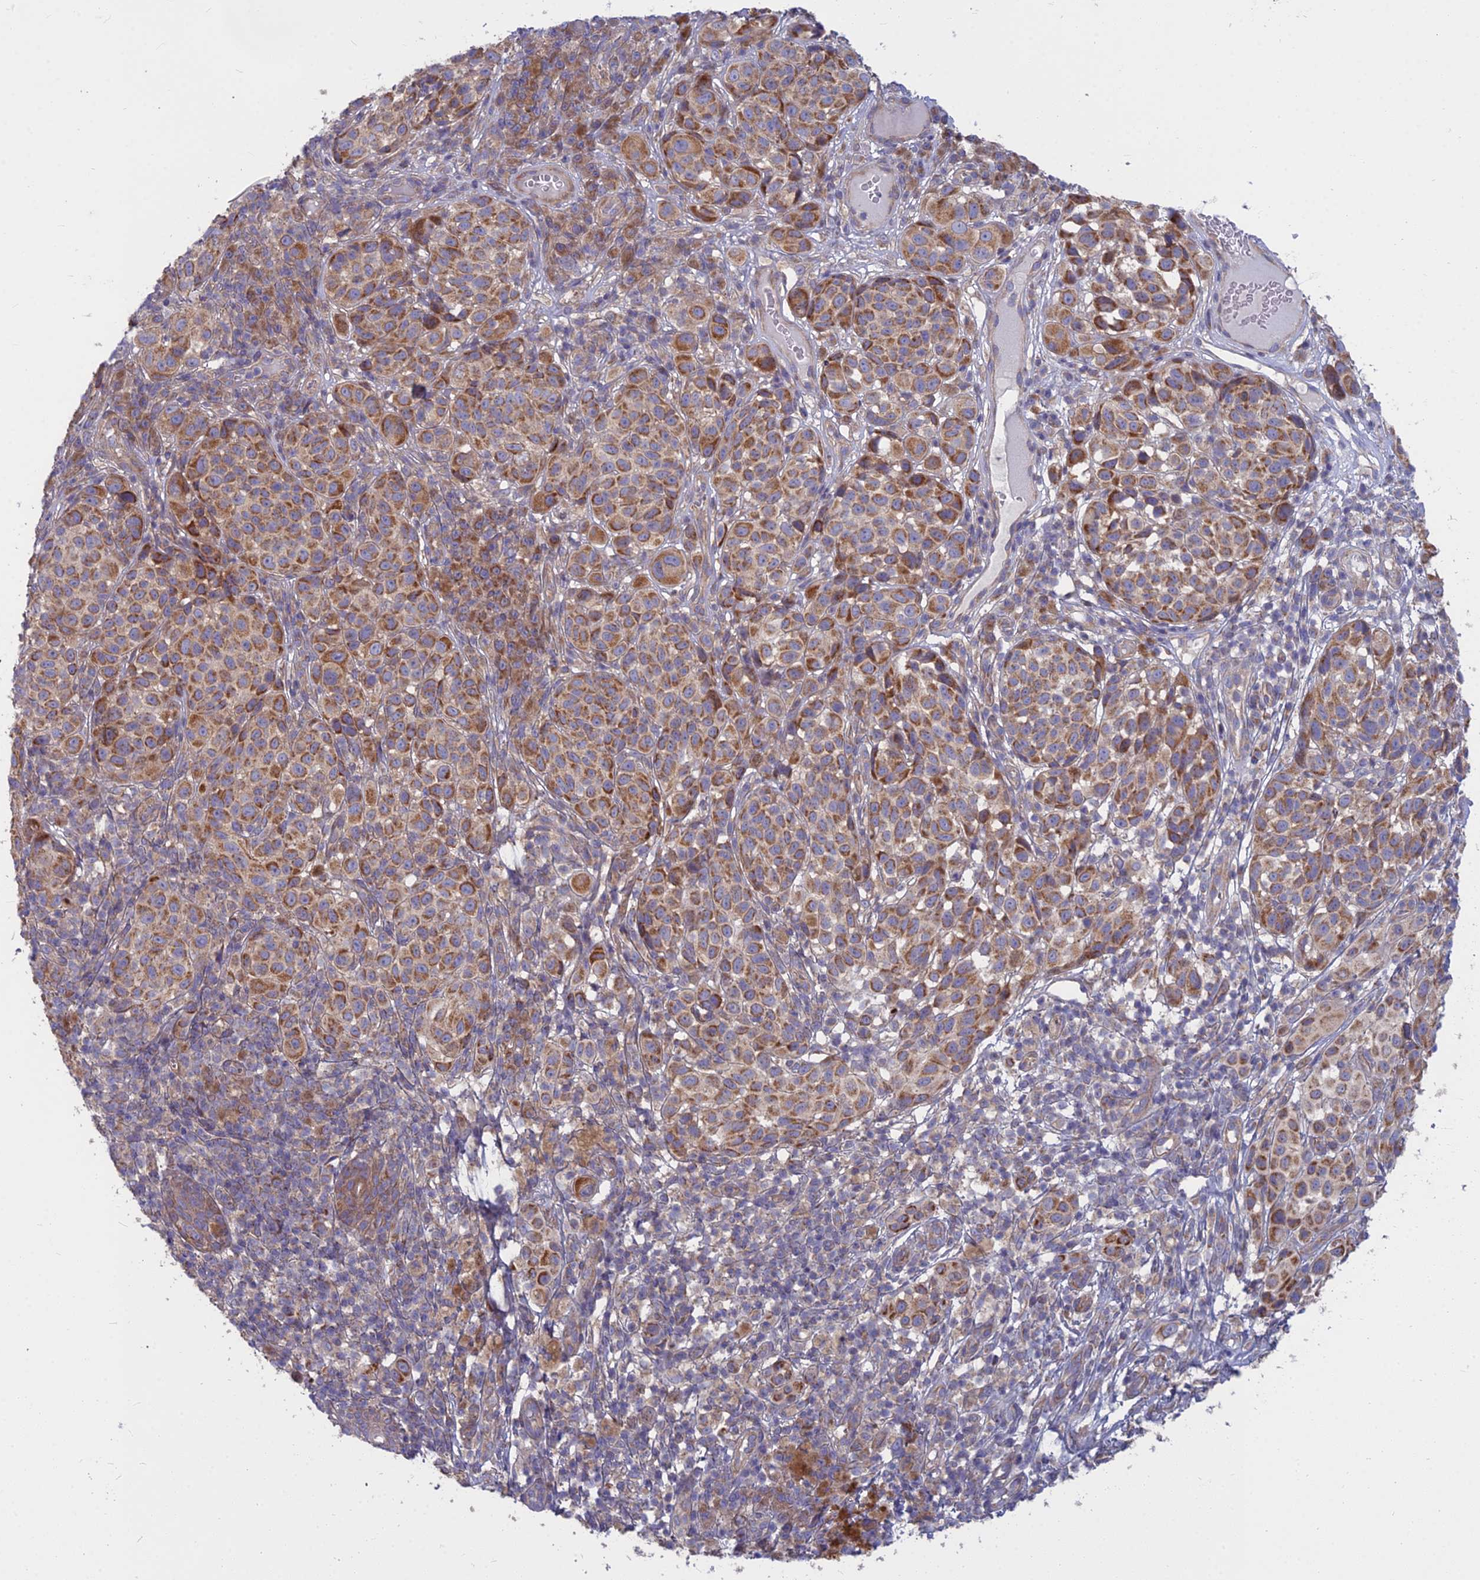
{"staining": {"intensity": "moderate", "quantity": ">75%", "location": "cytoplasmic/membranous"}, "tissue": "melanoma", "cell_type": "Tumor cells", "image_type": "cancer", "snomed": [{"axis": "morphology", "description": "Malignant melanoma, NOS"}, {"axis": "topography", "description": "Skin"}], "caption": "This is a micrograph of immunohistochemistry staining of melanoma, which shows moderate expression in the cytoplasmic/membranous of tumor cells.", "gene": "COX20", "patient": {"sex": "male", "age": 38}}